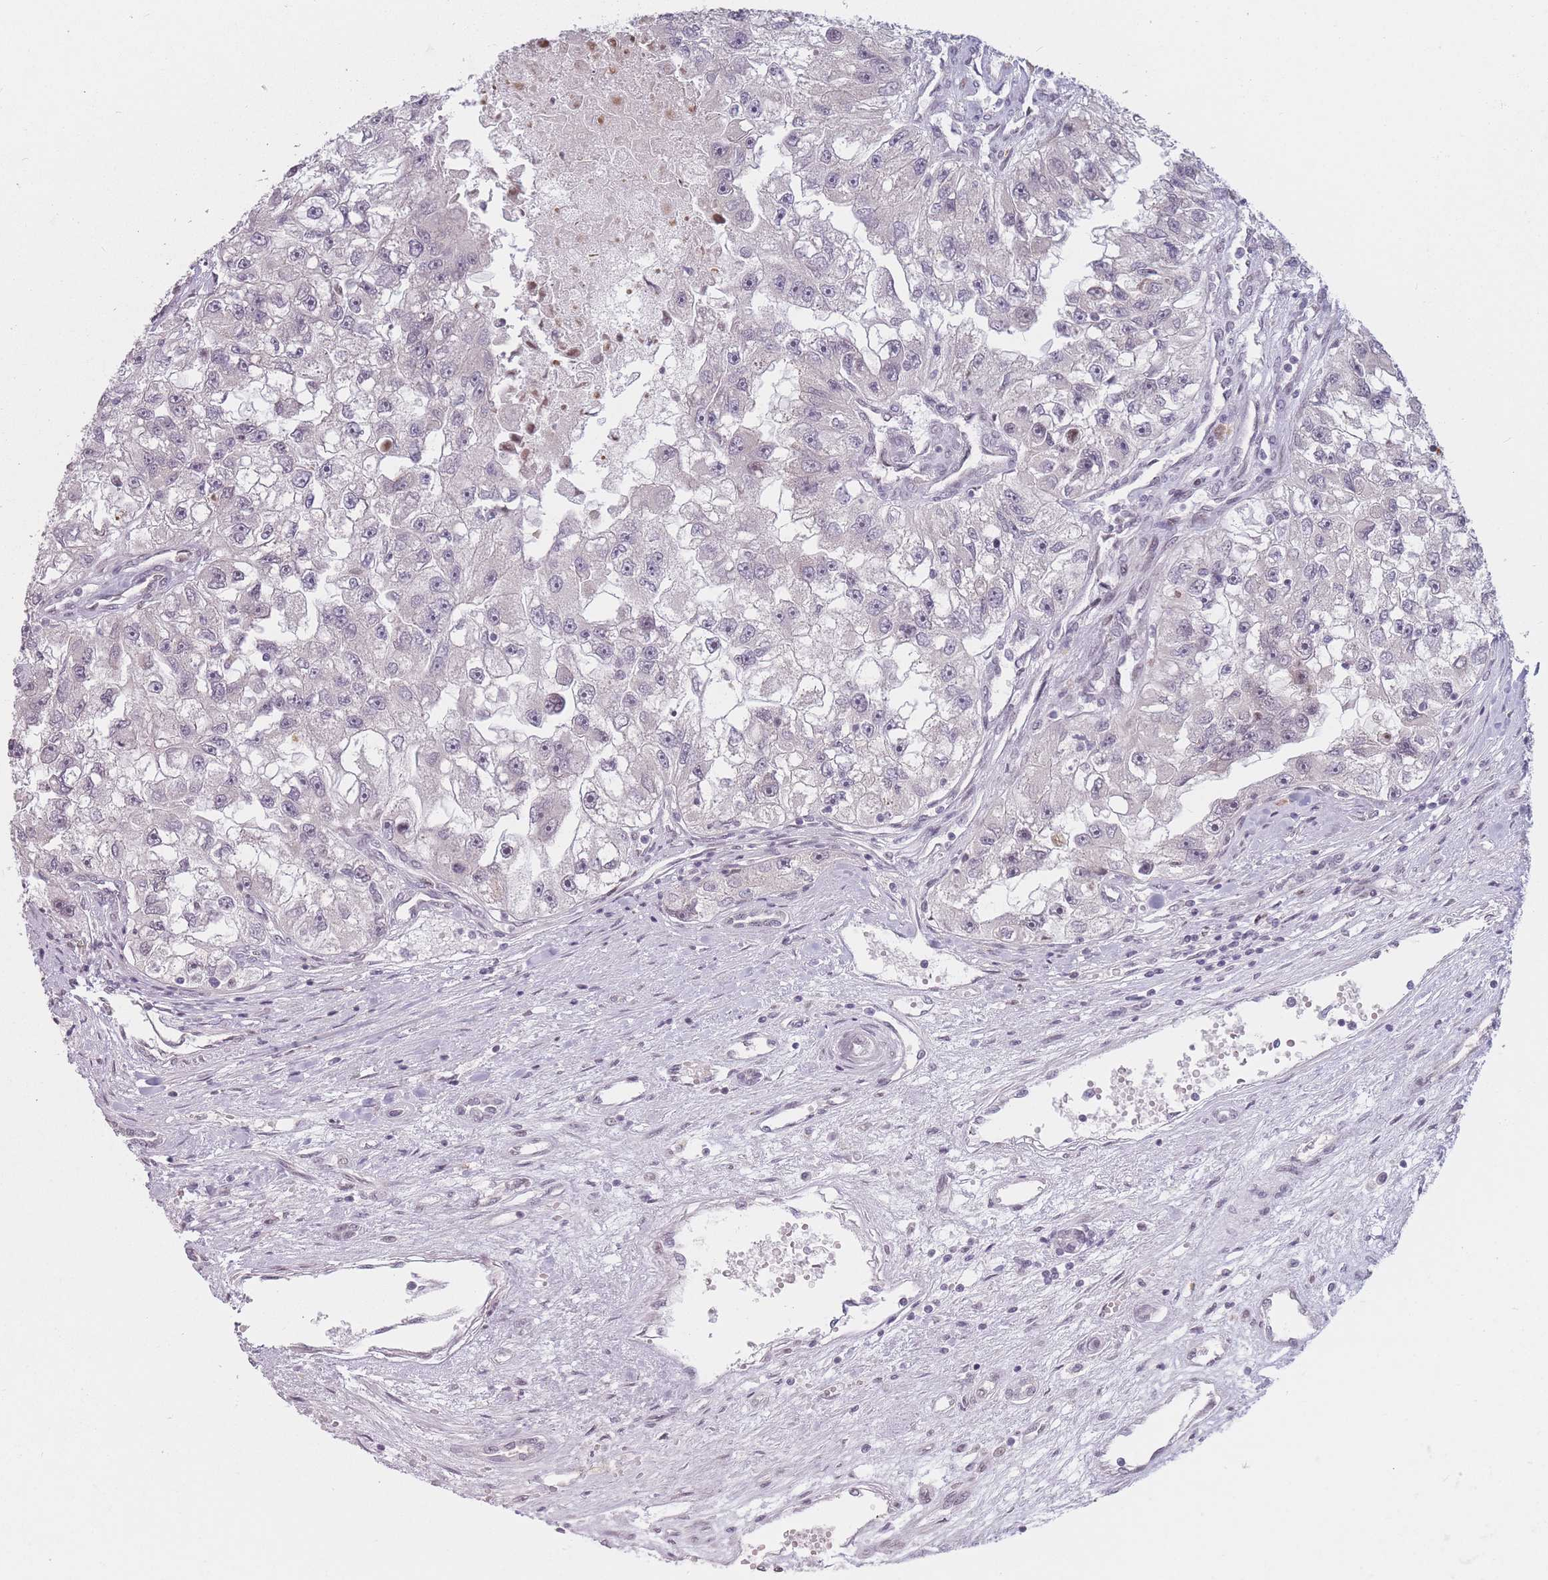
{"staining": {"intensity": "negative", "quantity": "none", "location": "none"}, "tissue": "renal cancer", "cell_type": "Tumor cells", "image_type": "cancer", "snomed": [{"axis": "morphology", "description": "Adenocarcinoma, NOS"}, {"axis": "topography", "description": "Kidney"}], "caption": "A high-resolution image shows immunohistochemistry (IHC) staining of adenocarcinoma (renal), which demonstrates no significant expression in tumor cells. The staining is performed using DAB (3,3'-diaminobenzidine) brown chromogen with nuclei counter-stained in using hematoxylin.", "gene": "SUPT6H", "patient": {"sex": "male", "age": 63}}